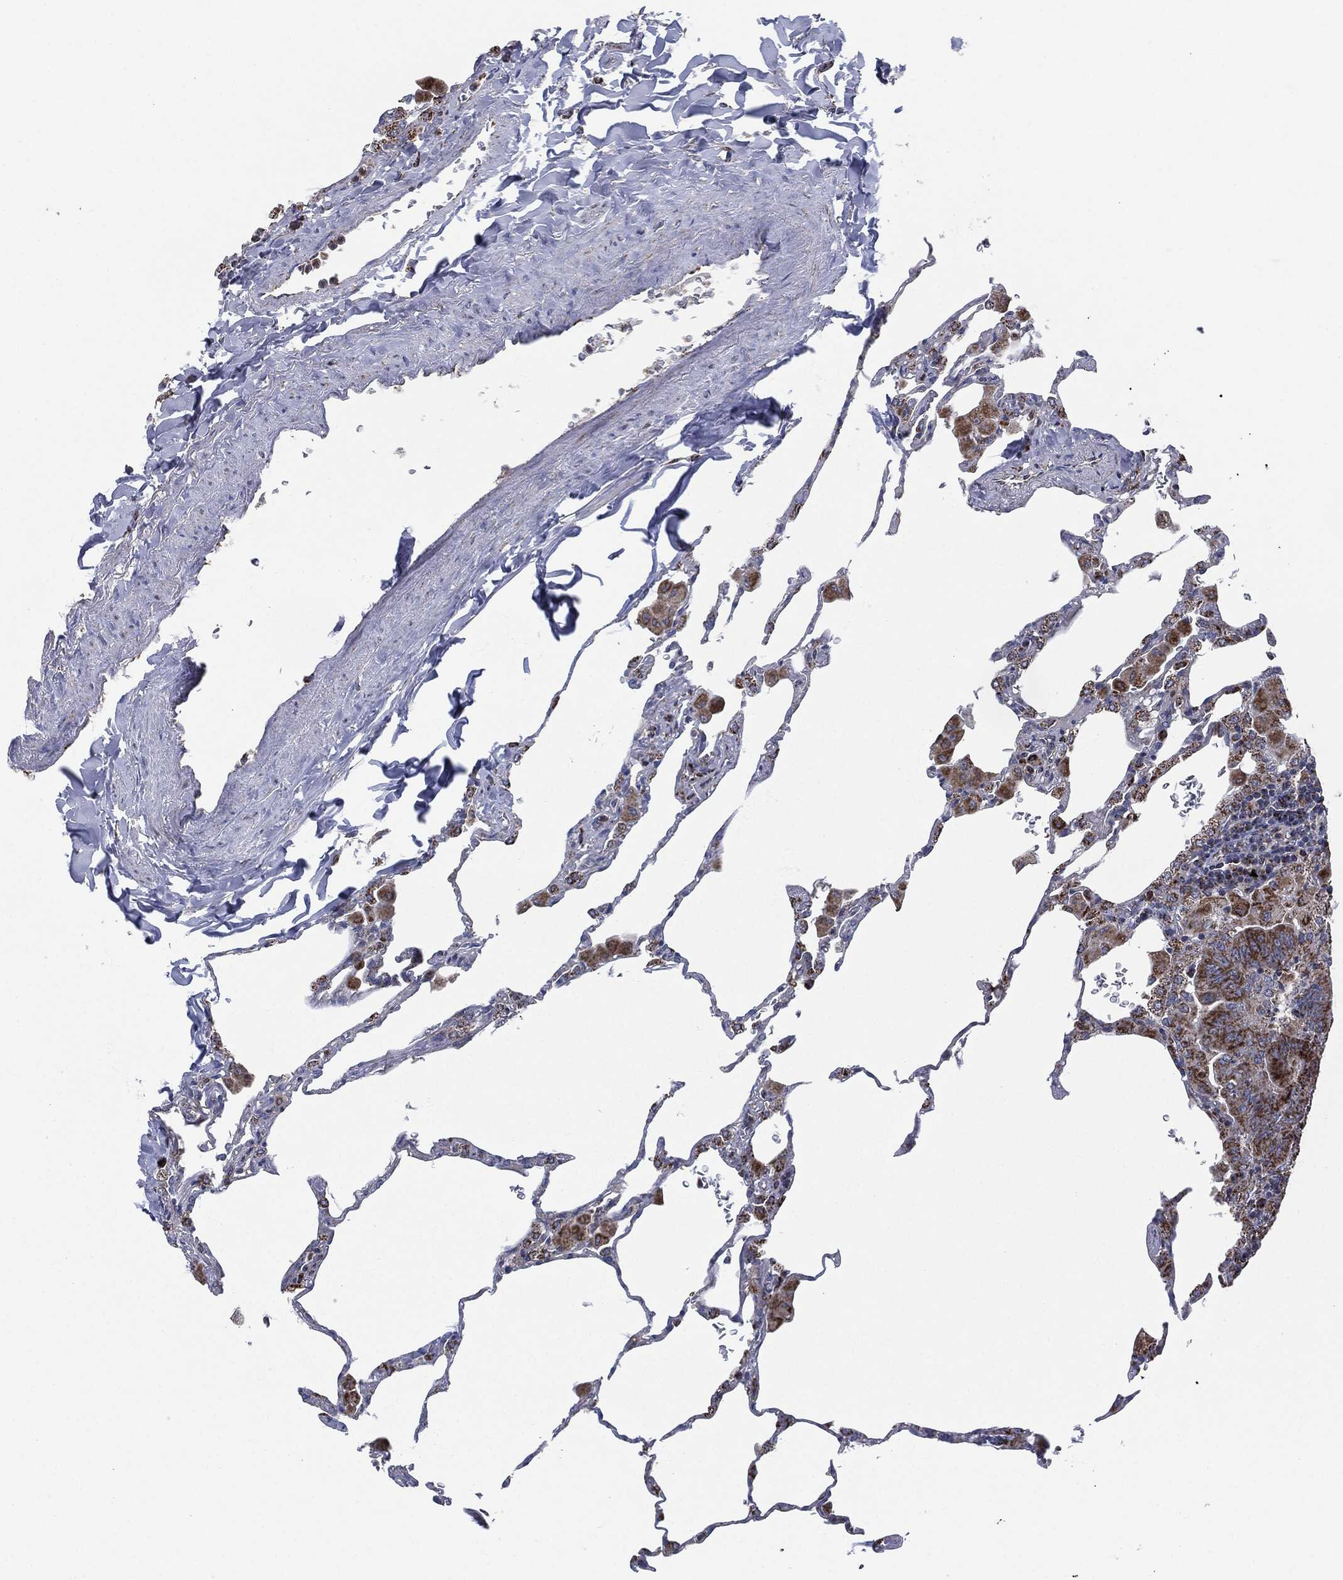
{"staining": {"intensity": "negative", "quantity": "none", "location": "none"}, "tissue": "lung", "cell_type": "Alveolar cells", "image_type": "normal", "snomed": [{"axis": "morphology", "description": "Normal tissue, NOS"}, {"axis": "morphology", "description": "Adenocarcinoma, metastatic, NOS"}, {"axis": "topography", "description": "Lung"}], "caption": "DAB (3,3'-diaminobenzidine) immunohistochemical staining of normal human lung demonstrates no significant positivity in alveolar cells.", "gene": "NDUFV2", "patient": {"sex": "male", "age": 45}}